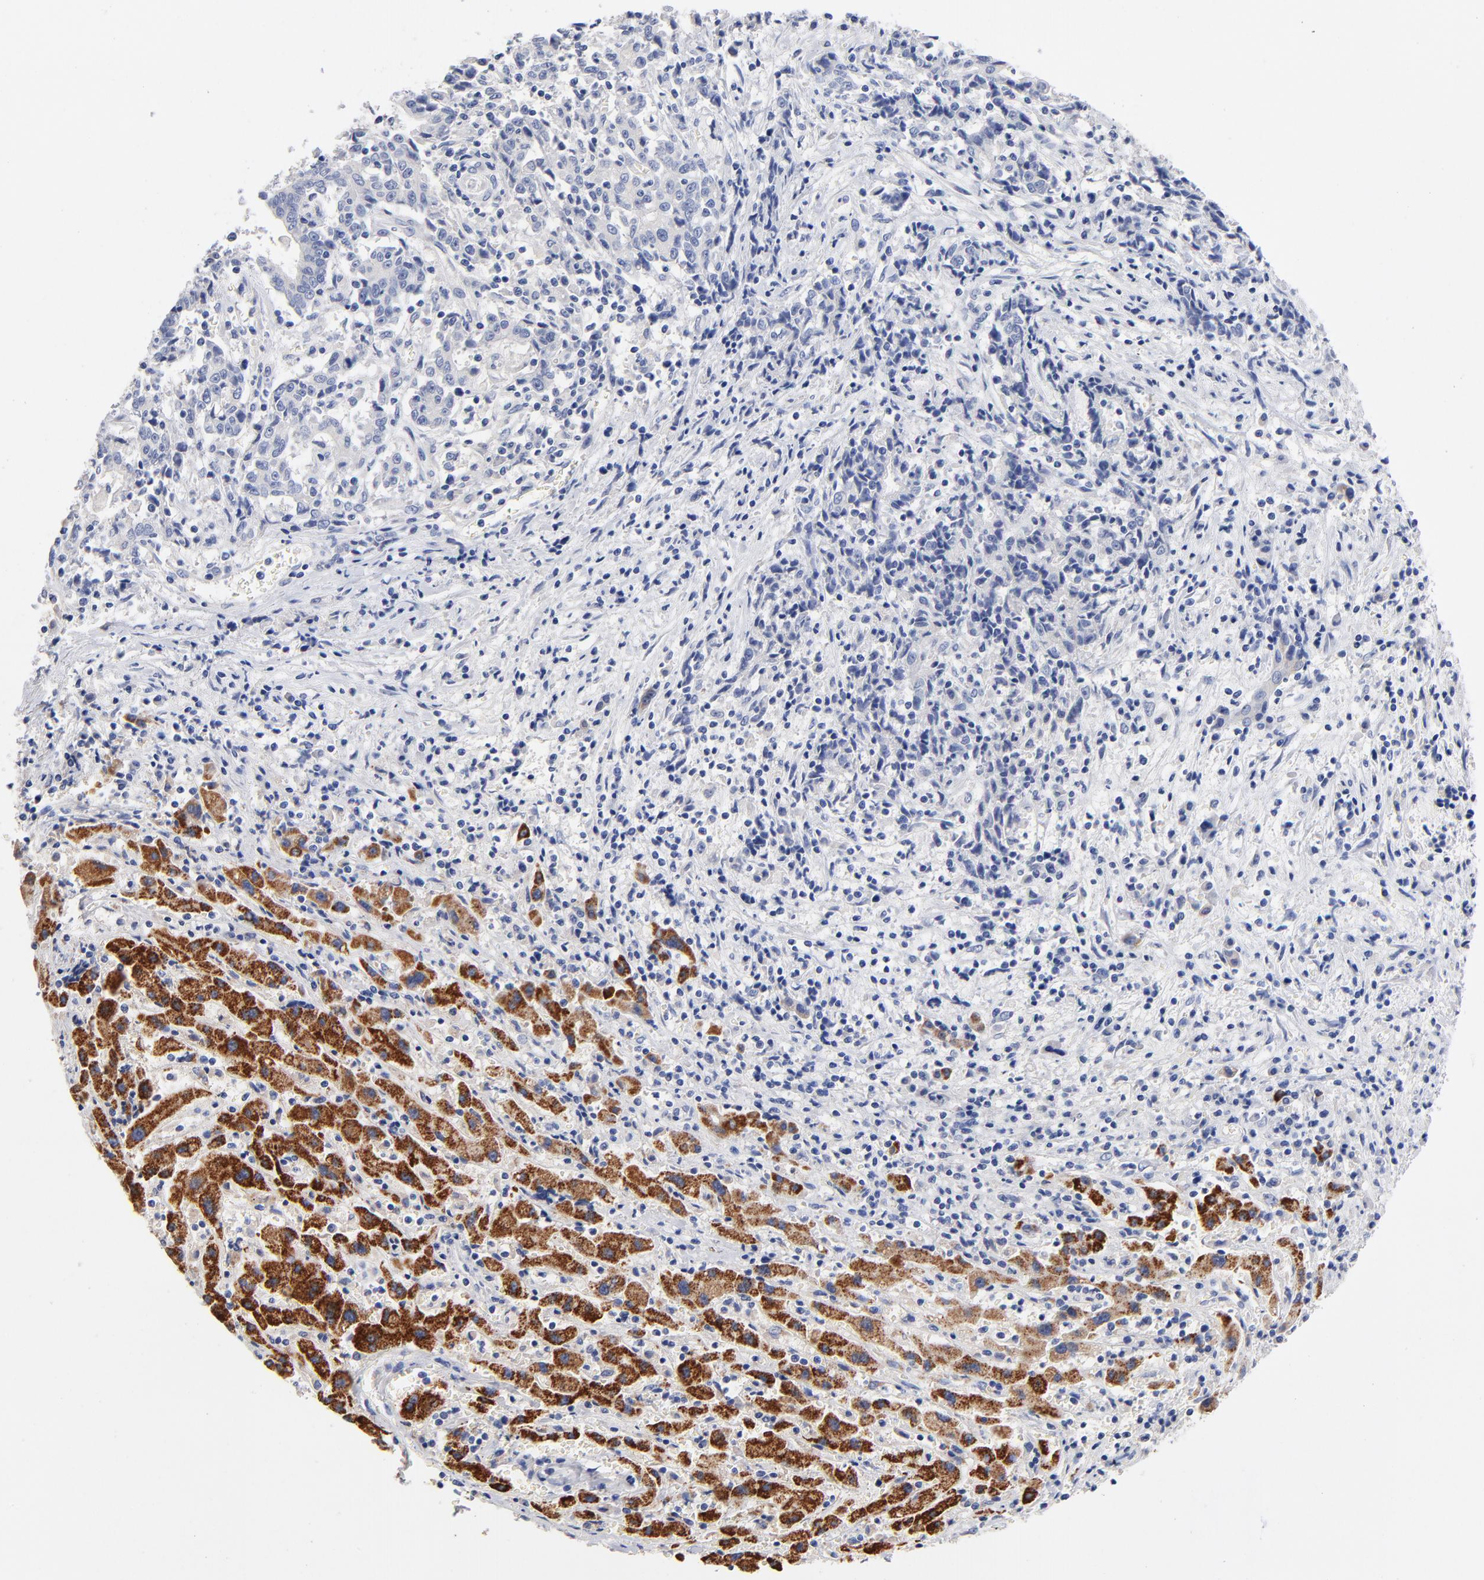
{"staining": {"intensity": "strong", "quantity": "25%-75%", "location": "cytoplasmic/membranous"}, "tissue": "liver cancer", "cell_type": "Tumor cells", "image_type": "cancer", "snomed": [{"axis": "morphology", "description": "Cholangiocarcinoma"}, {"axis": "topography", "description": "Liver"}], "caption": "This photomicrograph reveals cholangiocarcinoma (liver) stained with IHC to label a protein in brown. The cytoplasmic/membranous of tumor cells show strong positivity for the protein. Nuclei are counter-stained blue.", "gene": "CPS1", "patient": {"sex": "male", "age": 57}}